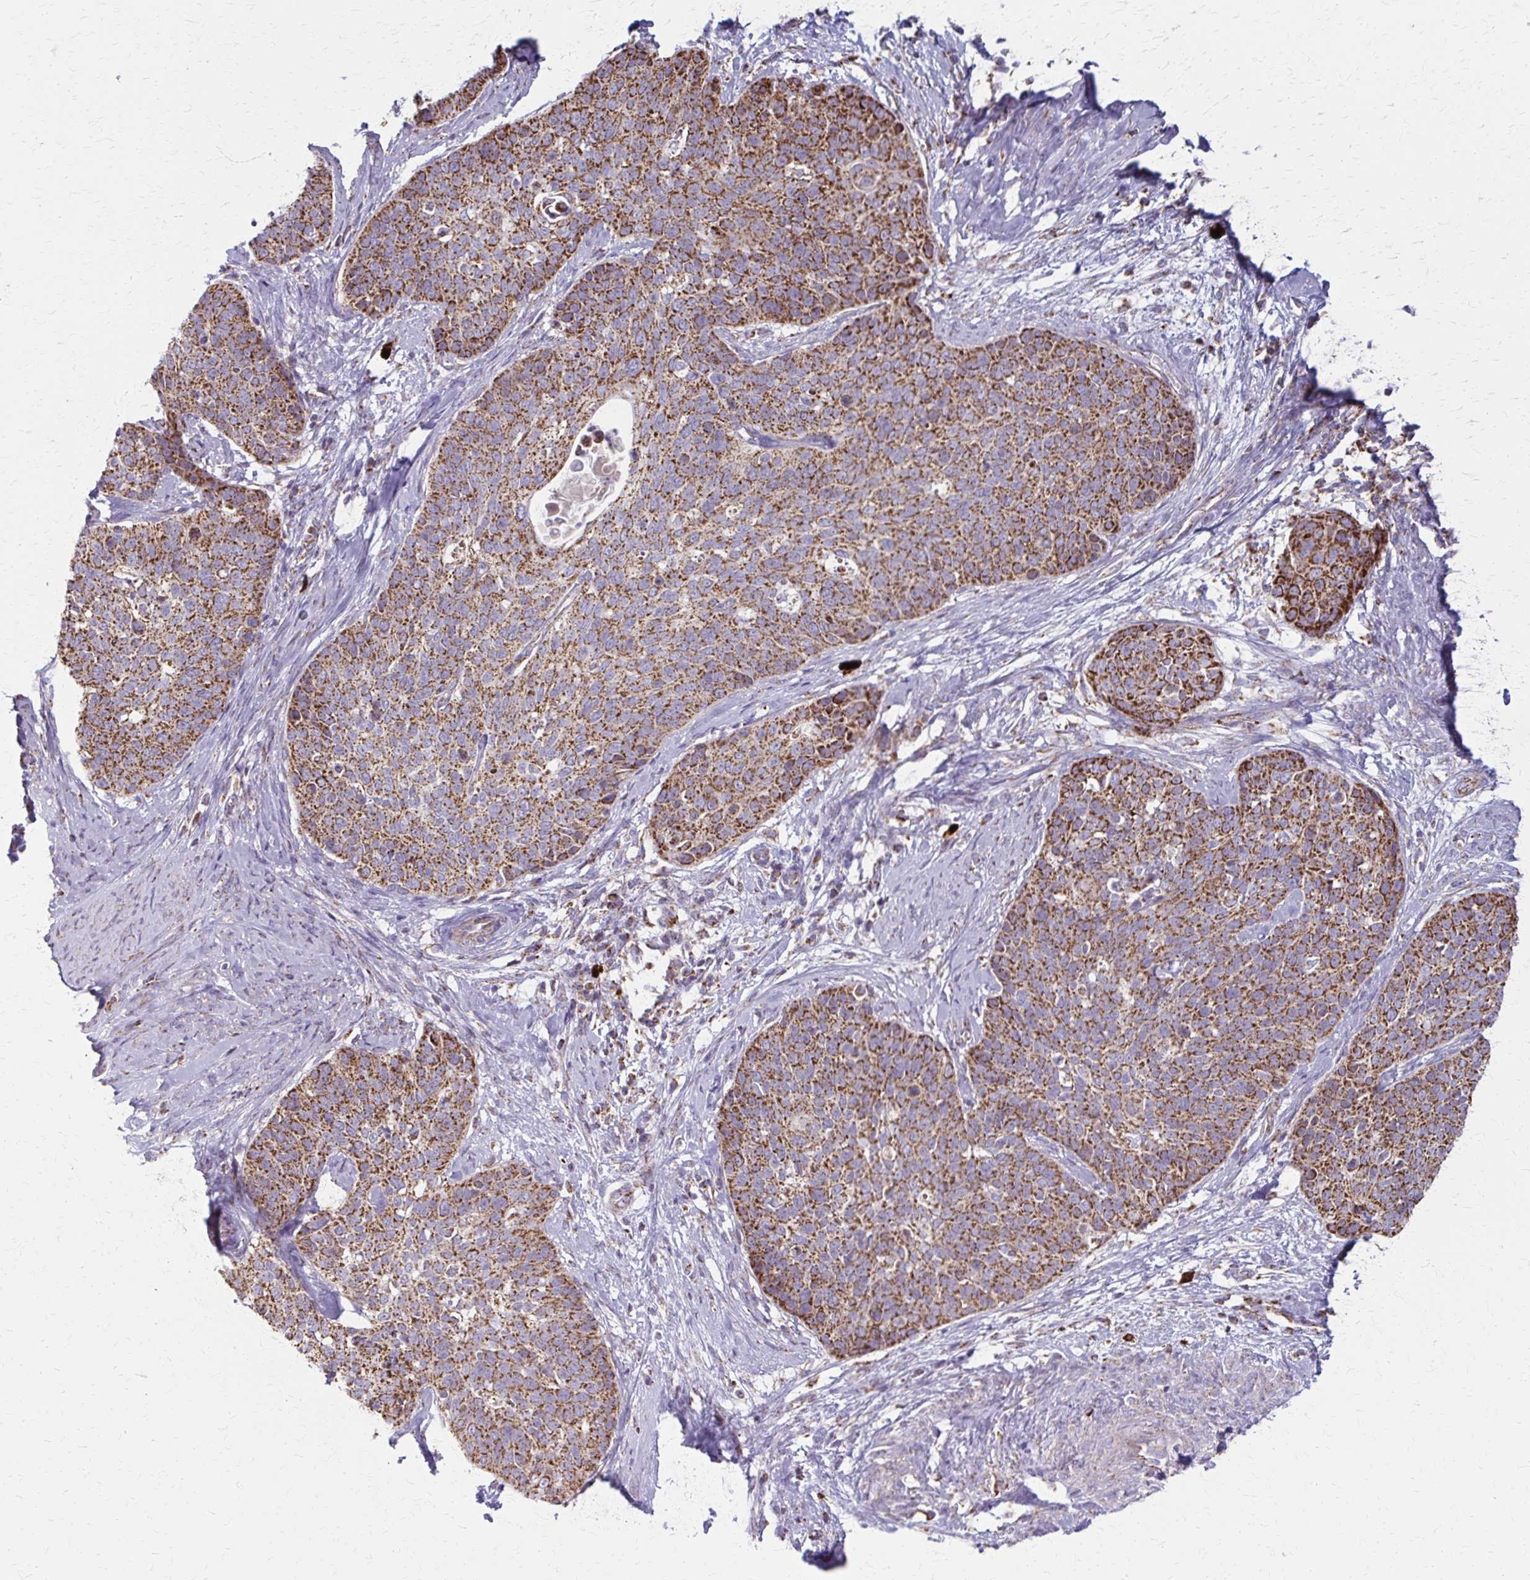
{"staining": {"intensity": "strong", "quantity": ">75%", "location": "cytoplasmic/membranous"}, "tissue": "cervical cancer", "cell_type": "Tumor cells", "image_type": "cancer", "snomed": [{"axis": "morphology", "description": "Squamous cell carcinoma, NOS"}, {"axis": "topography", "description": "Cervix"}], "caption": "Tumor cells demonstrate high levels of strong cytoplasmic/membranous positivity in about >75% of cells in squamous cell carcinoma (cervical).", "gene": "TVP23A", "patient": {"sex": "female", "age": 69}}